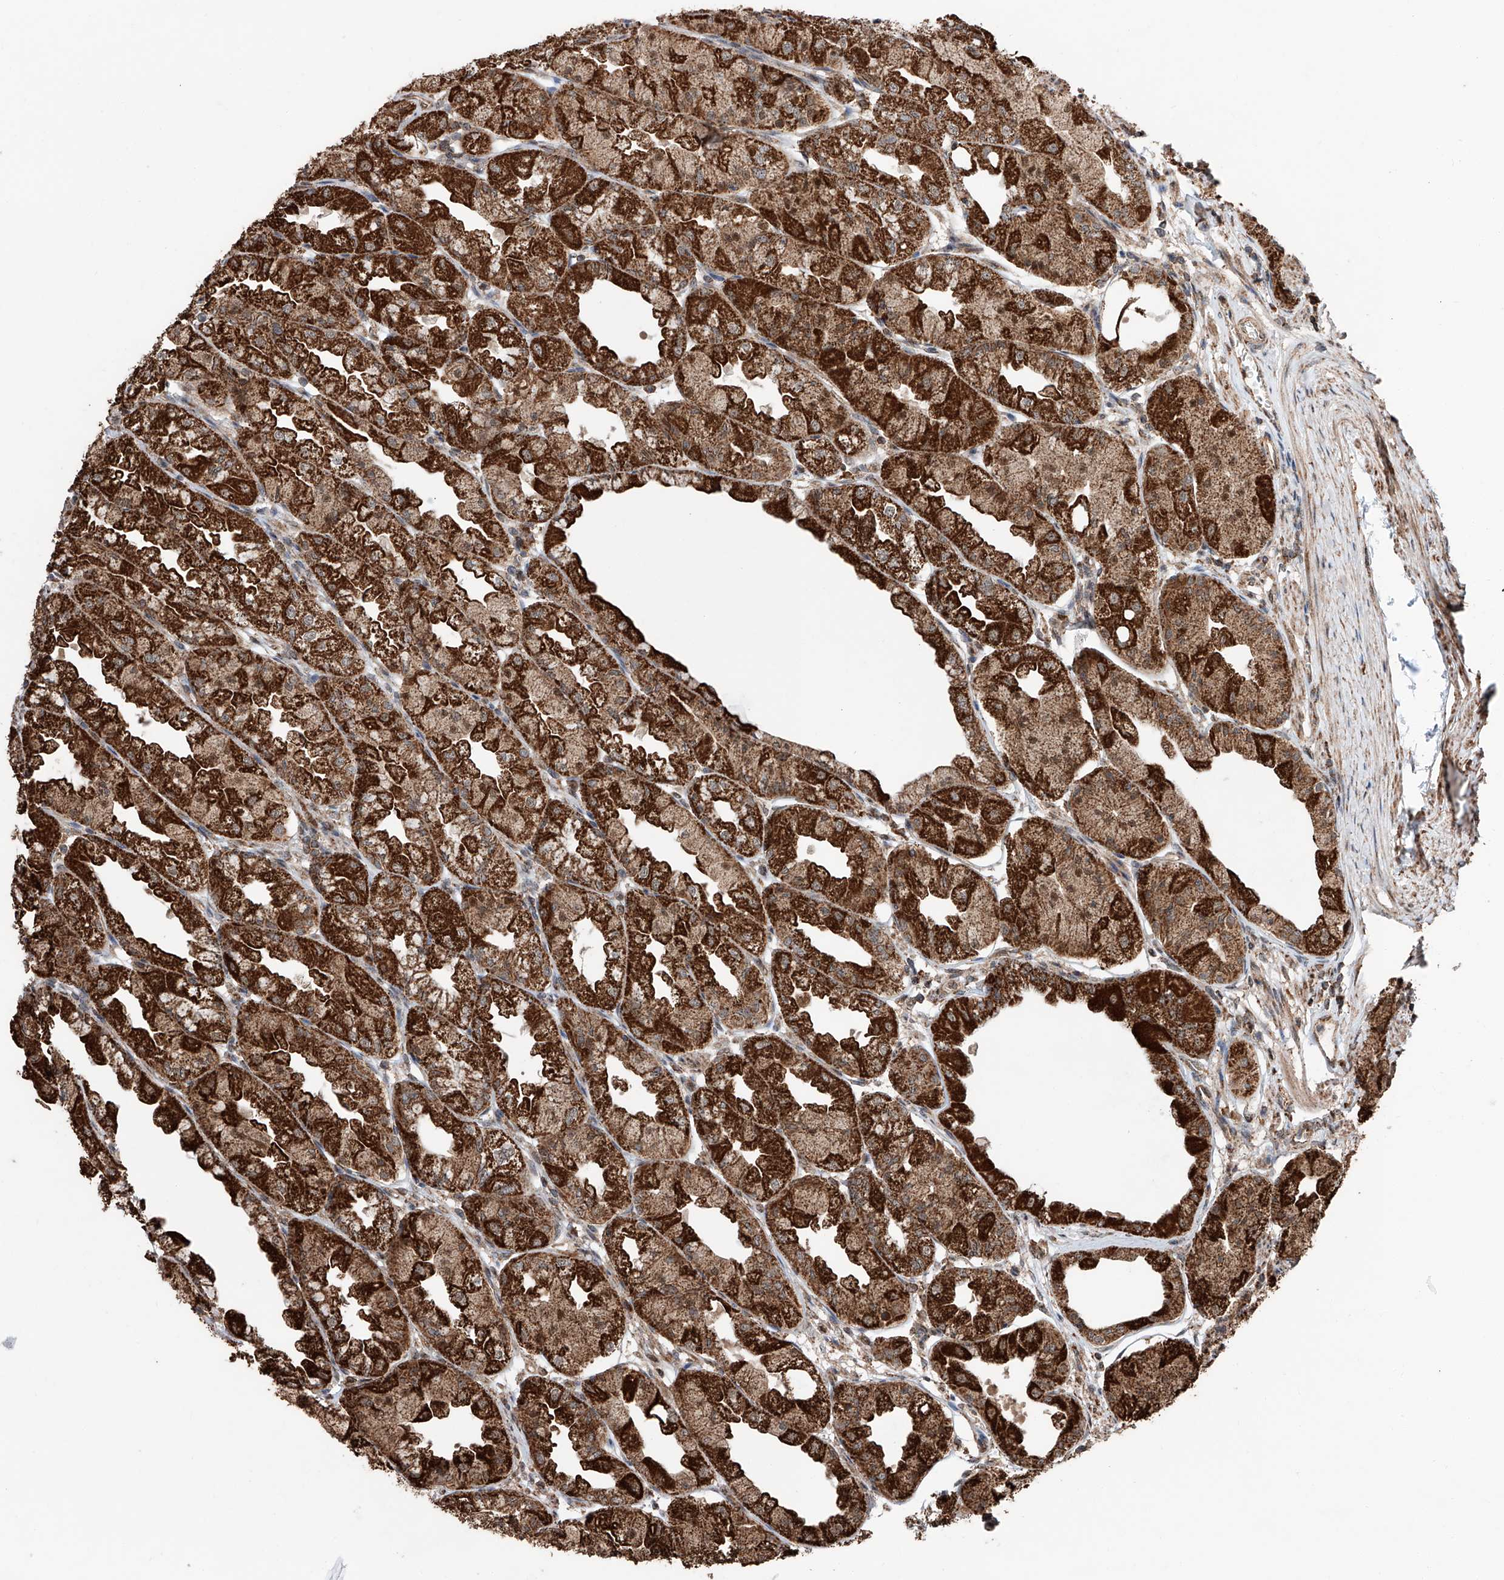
{"staining": {"intensity": "strong", "quantity": ">75%", "location": "cytoplasmic/membranous"}, "tissue": "stomach", "cell_type": "Glandular cells", "image_type": "normal", "snomed": [{"axis": "morphology", "description": "Normal tissue, NOS"}, {"axis": "topography", "description": "Stomach, upper"}], "caption": "Protein analysis of normal stomach exhibits strong cytoplasmic/membranous positivity in about >75% of glandular cells. (IHC, brightfield microscopy, high magnification).", "gene": "ZNF445", "patient": {"sex": "male", "age": 47}}